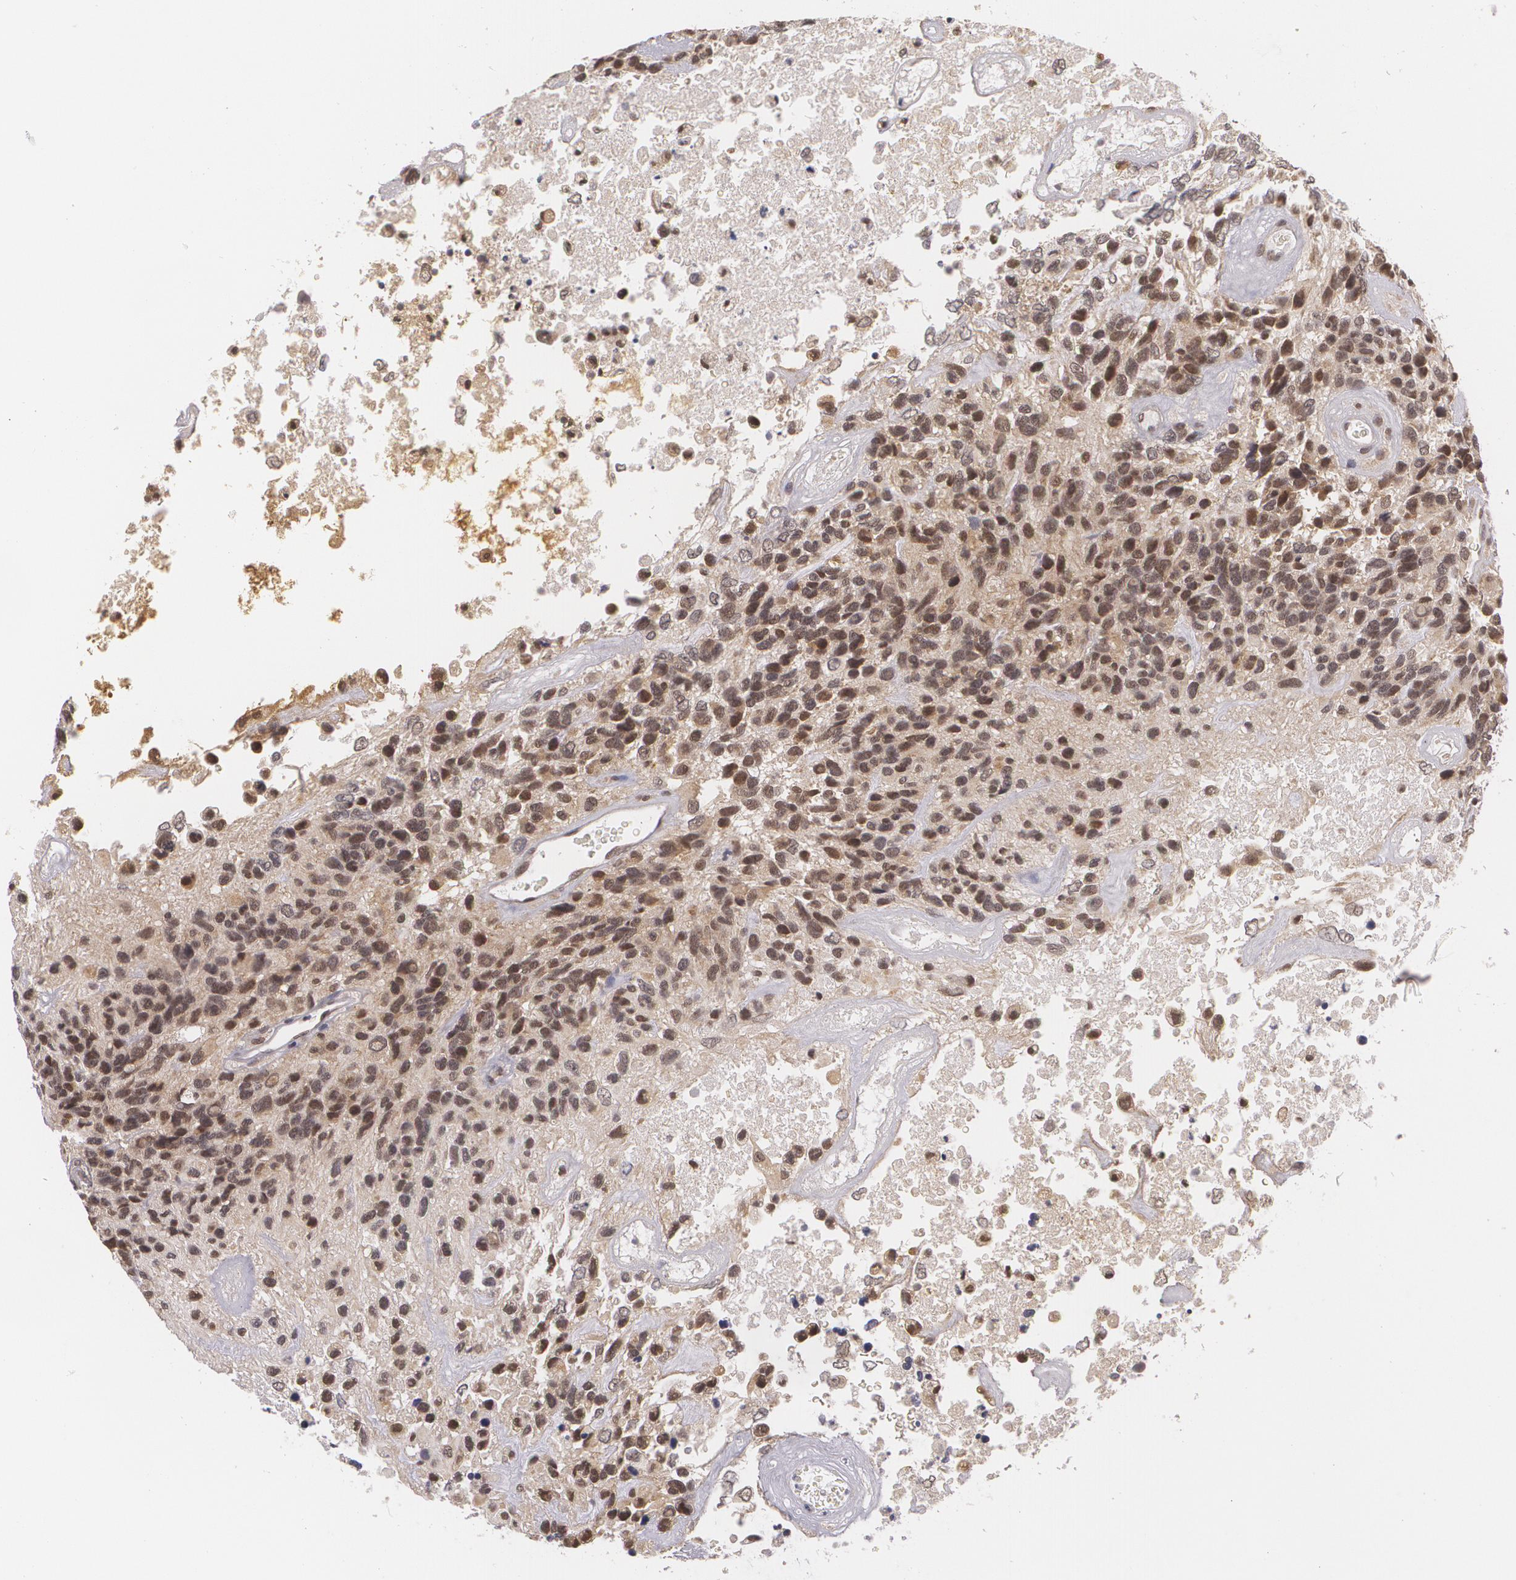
{"staining": {"intensity": "moderate", "quantity": "25%-75%", "location": "nuclear"}, "tissue": "glioma", "cell_type": "Tumor cells", "image_type": "cancer", "snomed": [{"axis": "morphology", "description": "Glioma, malignant, High grade"}, {"axis": "topography", "description": "Brain"}], "caption": "The image displays a brown stain indicating the presence of a protein in the nuclear of tumor cells in malignant glioma (high-grade).", "gene": "ALX1", "patient": {"sex": "male", "age": 77}}